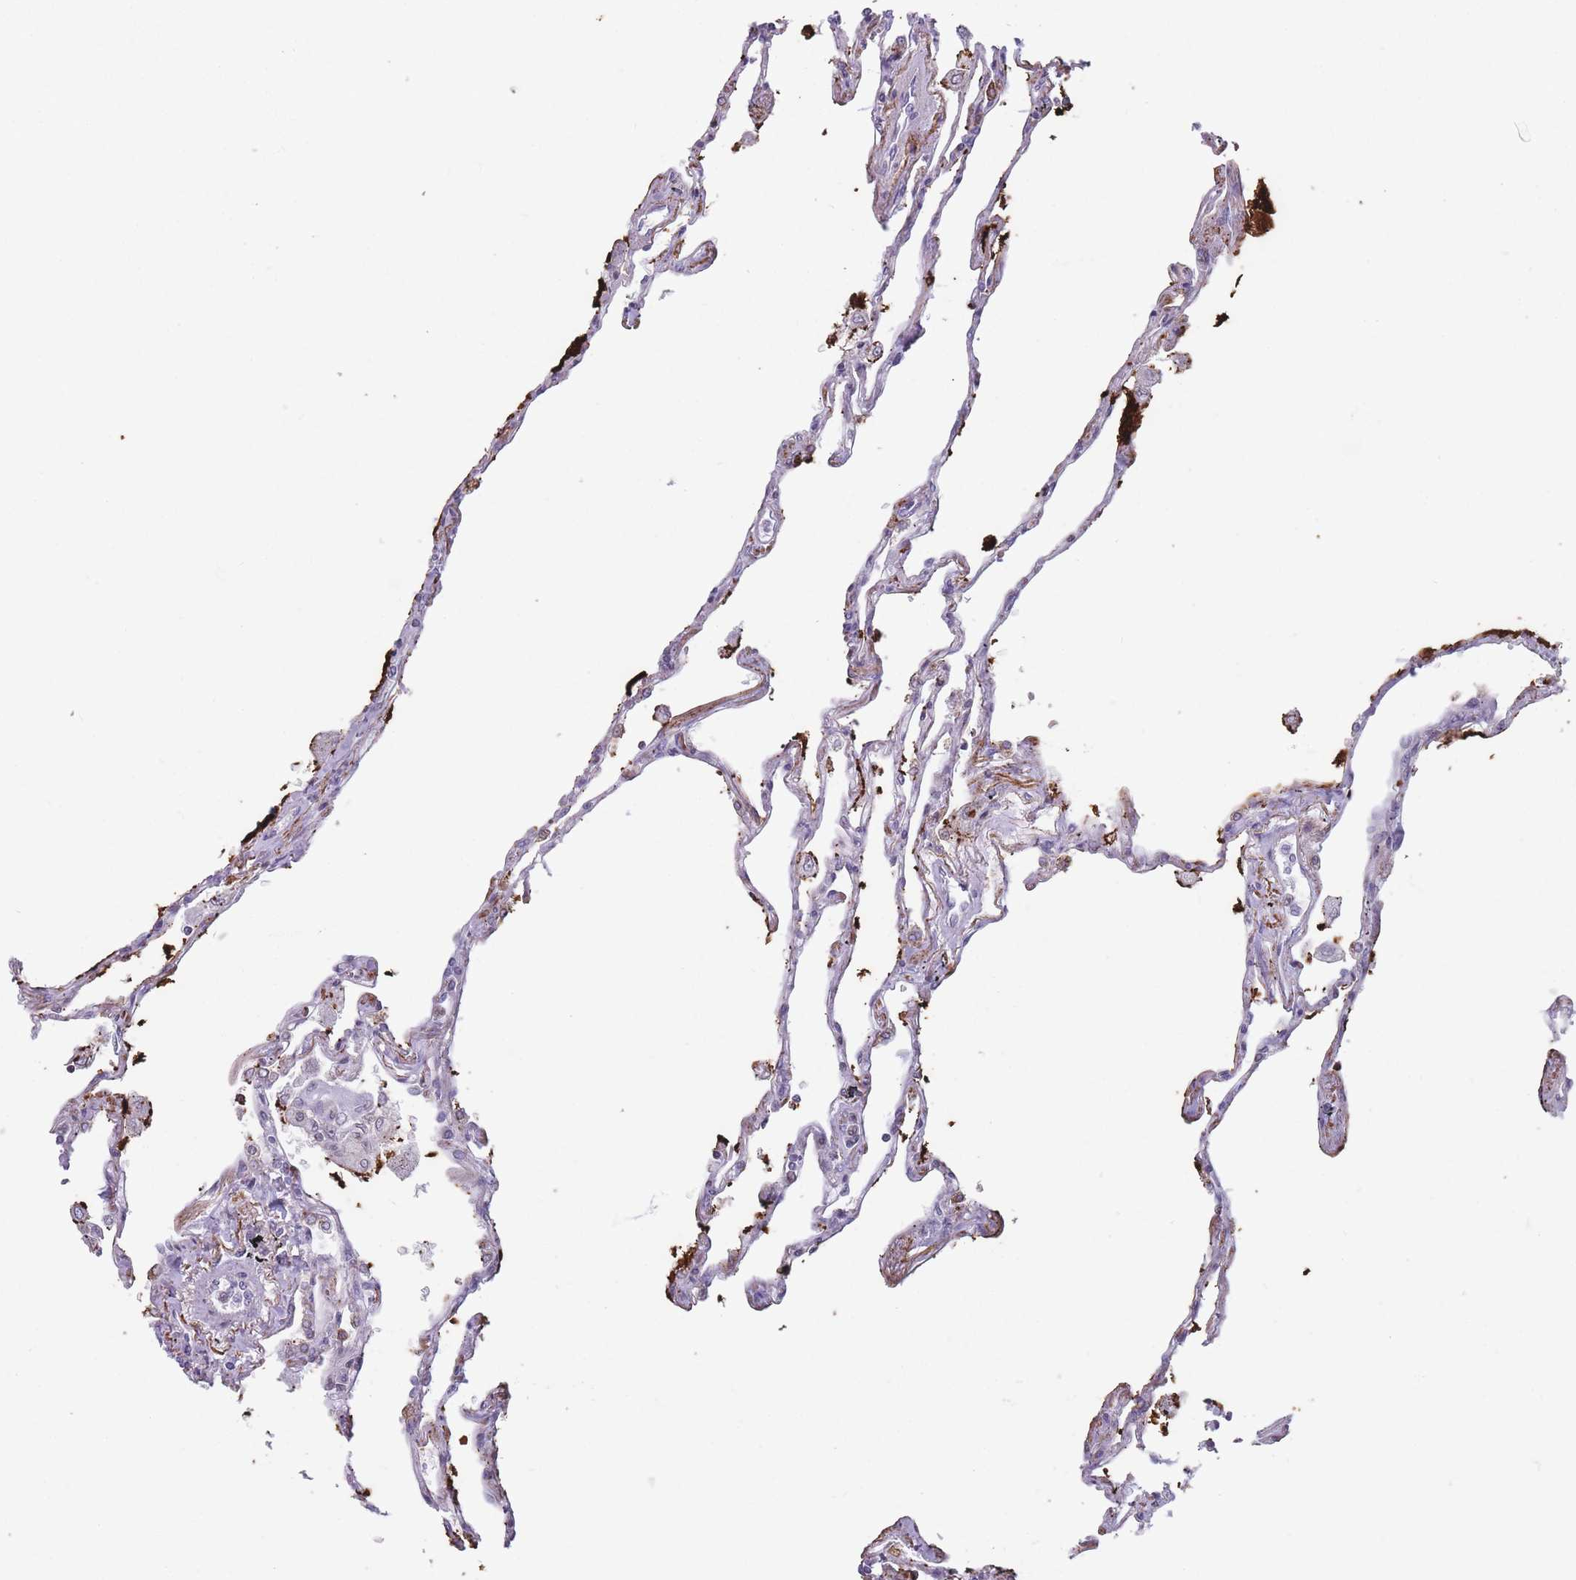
{"staining": {"intensity": "moderate", "quantity": "25%-75%", "location": "cytoplasmic/membranous"}, "tissue": "lung", "cell_type": "Alveolar cells", "image_type": "normal", "snomed": [{"axis": "morphology", "description": "Normal tissue, NOS"}, {"axis": "topography", "description": "Lung"}], "caption": "A micrograph showing moderate cytoplasmic/membranous staining in about 25%-75% of alveolar cells in normal lung, as visualized by brown immunohistochemical staining.", "gene": "VRK2", "patient": {"sex": "female", "age": 67}}